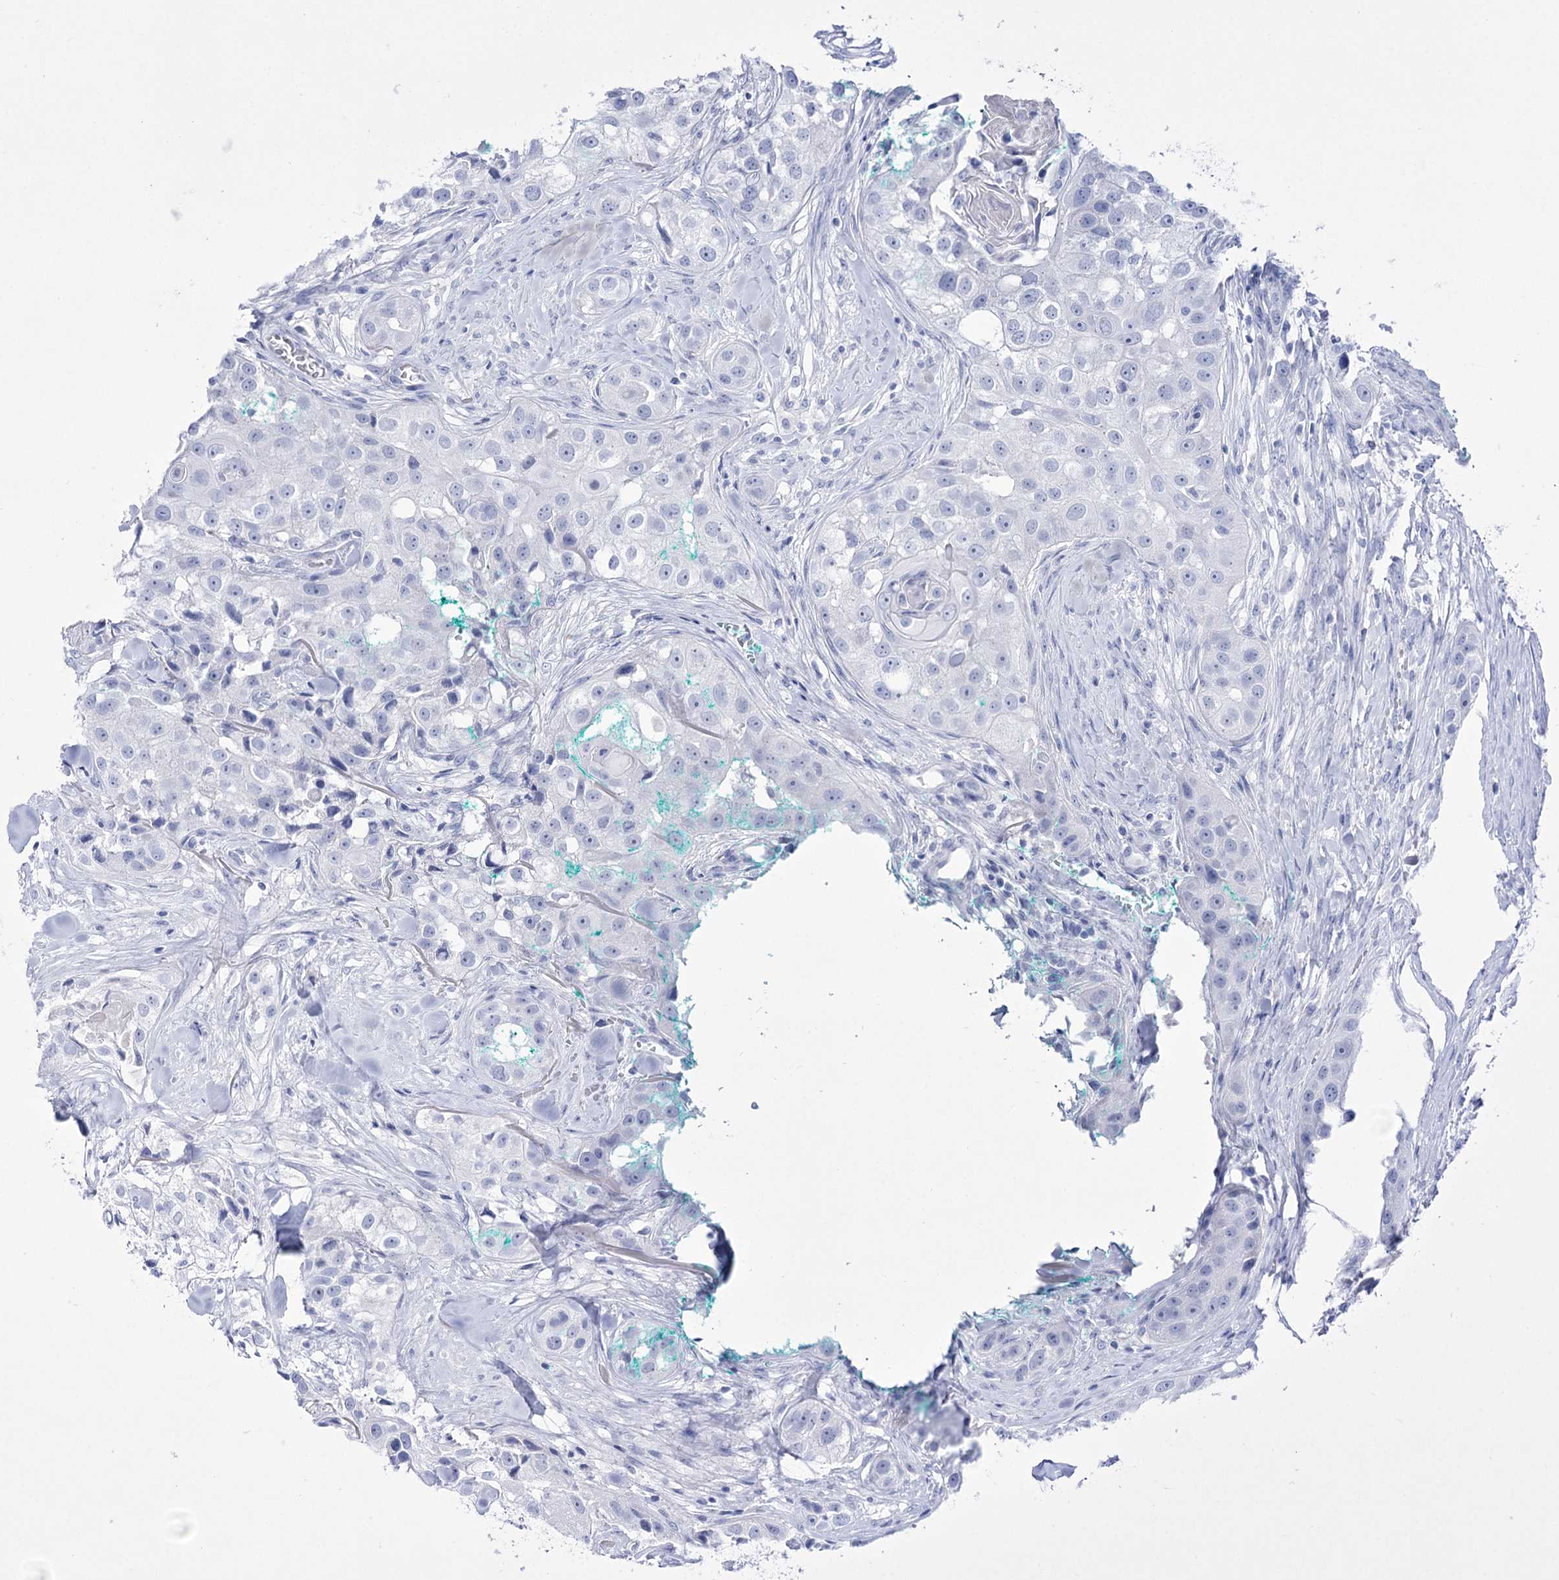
{"staining": {"intensity": "negative", "quantity": "none", "location": "none"}, "tissue": "head and neck cancer", "cell_type": "Tumor cells", "image_type": "cancer", "snomed": [{"axis": "morphology", "description": "Normal tissue, NOS"}, {"axis": "morphology", "description": "Squamous cell carcinoma, NOS"}, {"axis": "topography", "description": "Skeletal muscle"}, {"axis": "topography", "description": "Head-Neck"}], "caption": "Head and neck cancer (squamous cell carcinoma) was stained to show a protein in brown. There is no significant positivity in tumor cells.", "gene": "RNF186", "patient": {"sex": "male", "age": 51}}